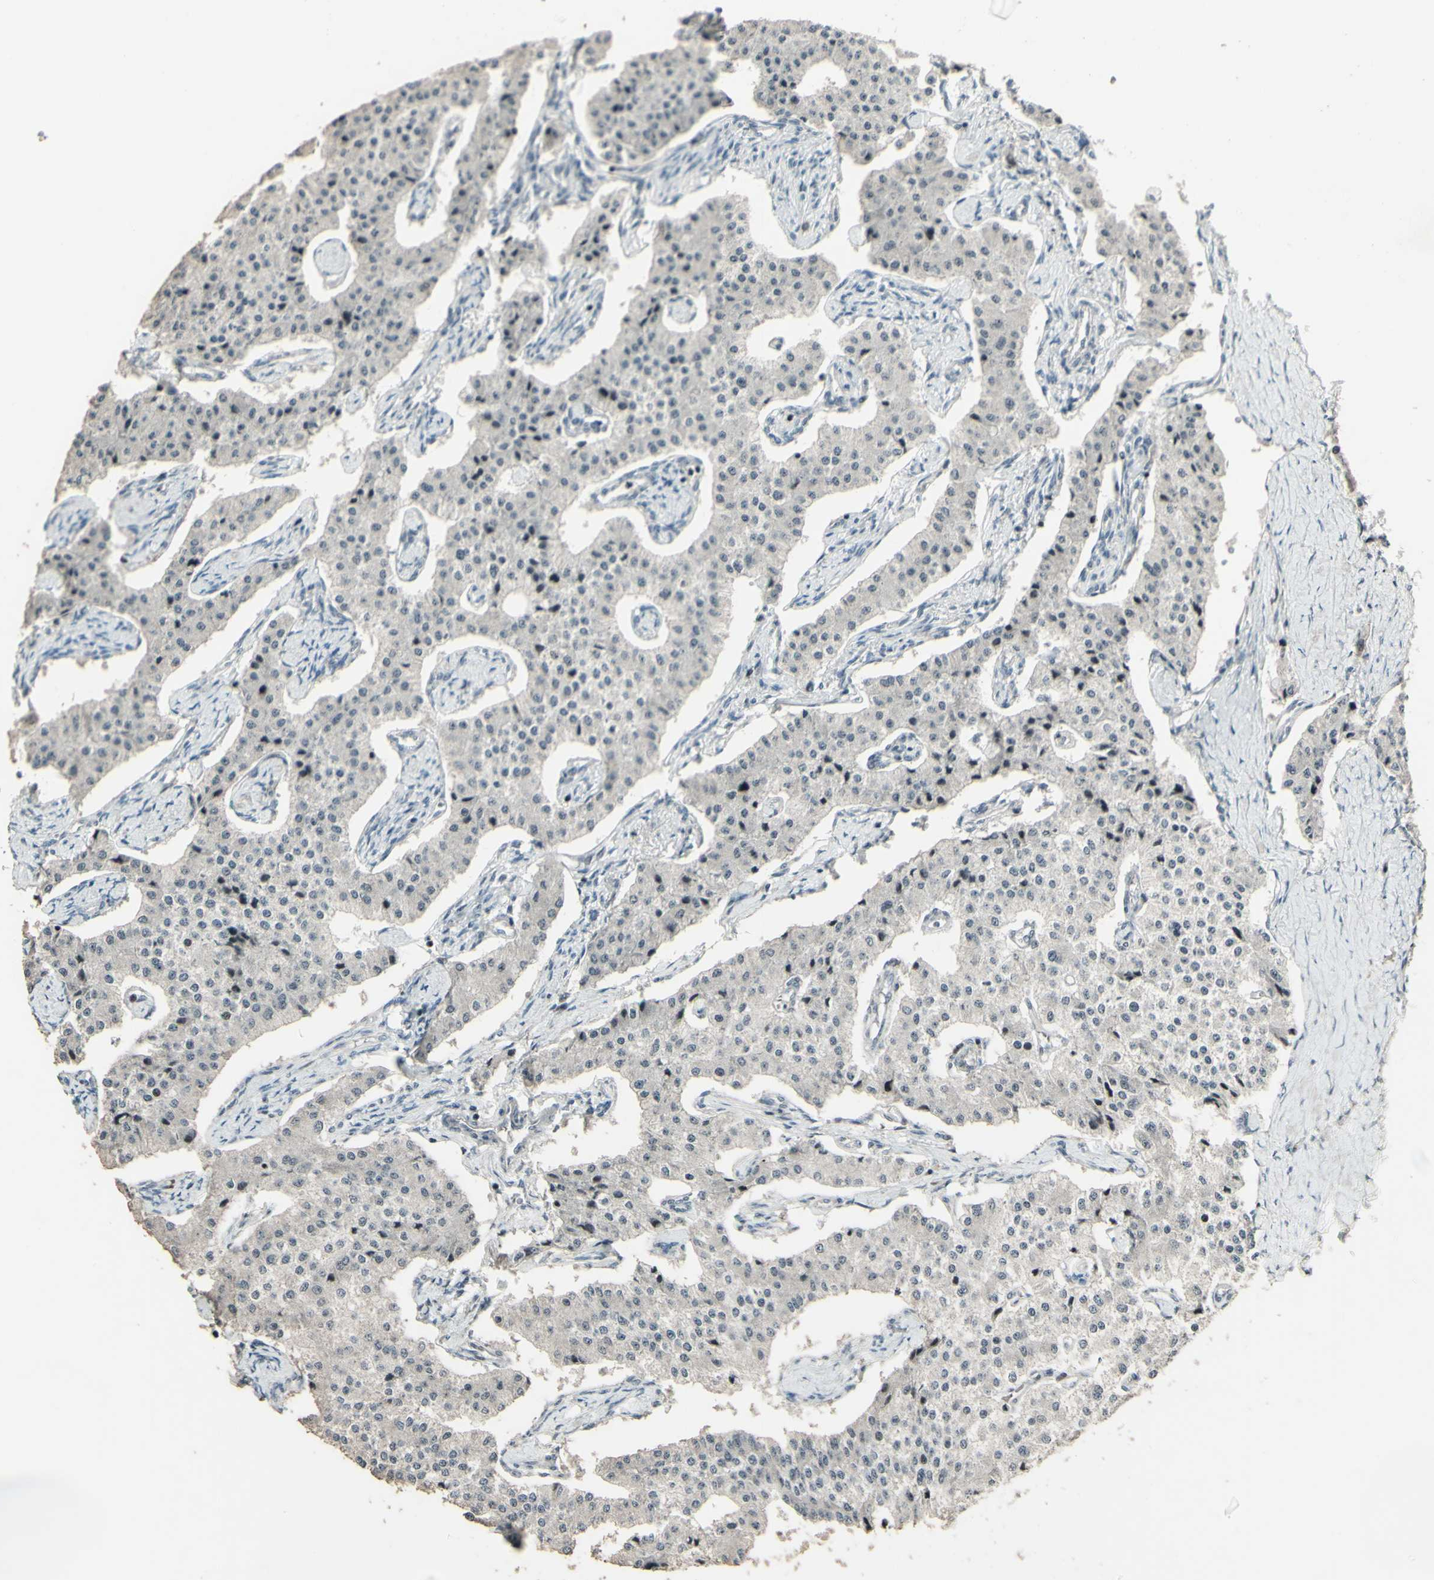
{"staining": {"intensity": "negative", "quantity": "none", "location": "none"}, "tissue": "carcinoid", "cell_type": "Tumor cells", "image_type": "cancer", "snomed": [{"axis": "morphology", "description": "Carcinoid, malignant, NOS"}, {"axis": "topography", "description": "Colon"}], "caption": "High power microscopy photomicrograph of an immunohistochemistry image of carcinoid, revealing no significant positivity in tumor cells. (DAB (3,3'-diaminobenzidine) immunohistochemistry with hematoxylin counter stain).", "gene": "SUPT6H", "patient": {"sex": "female", "age": 52}}